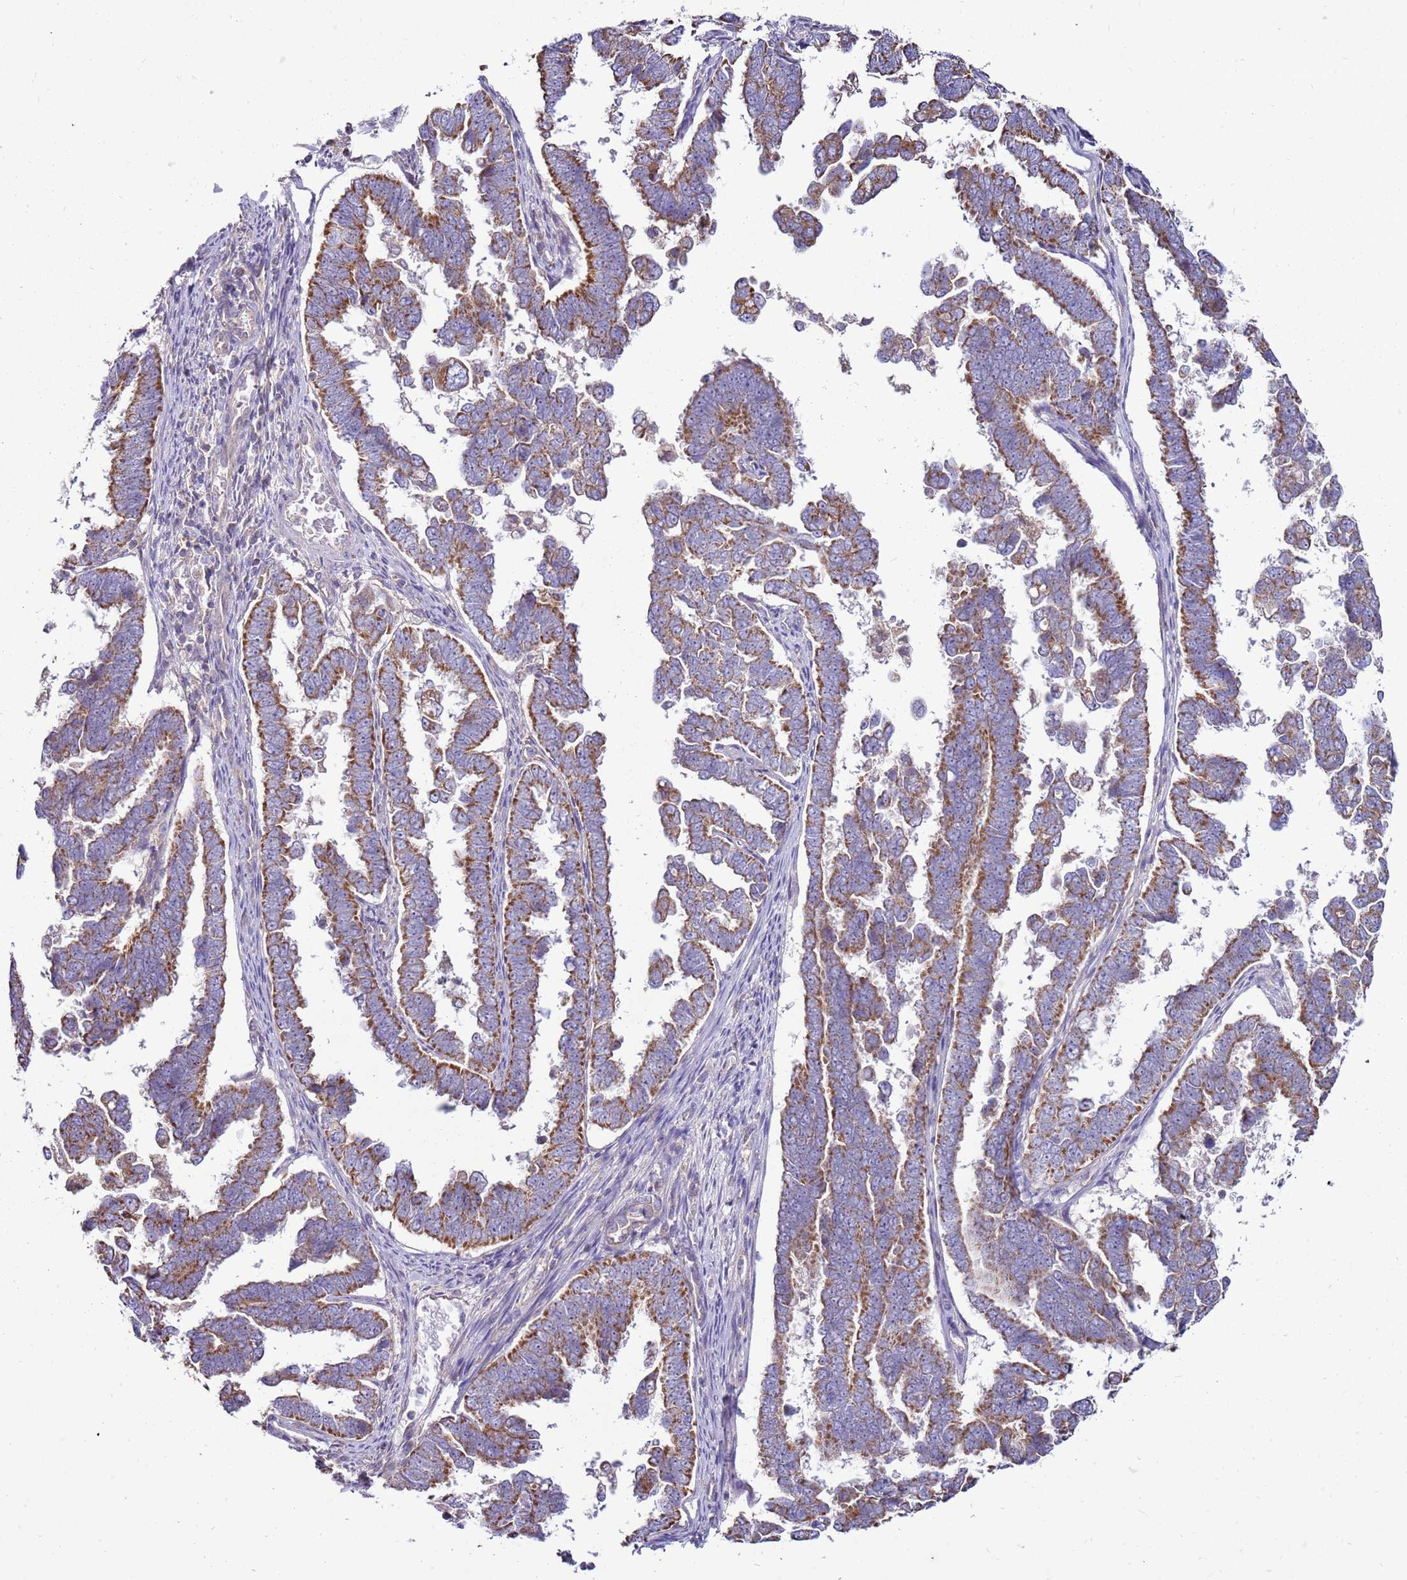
{"staining": {"intensity": "moderate", "quantity": ">75%", "location": "cytoplasmic/membranous"}, "tissue": "endometrial cancer", "cell_type": "Tumor cells", "image_type": "cancer", "snomed": [{"axis": "morphology", "description": "Adenocarcinoma, NOS"}, {"axis": "topography", "description": "Endometrium"}], "caption": "IHC micrograph of neoplastic tissue: endometrial cancer stained using immunohistochemistry demonstrates medium levels of moderate protein expression localized specifically in the cytoplasmic/membranous of tumor cells, appearing as a cytoplasmic/membranous brown color.", "gene": "TRAPPC4", "patient": {"sex": "female", "age": 75}}